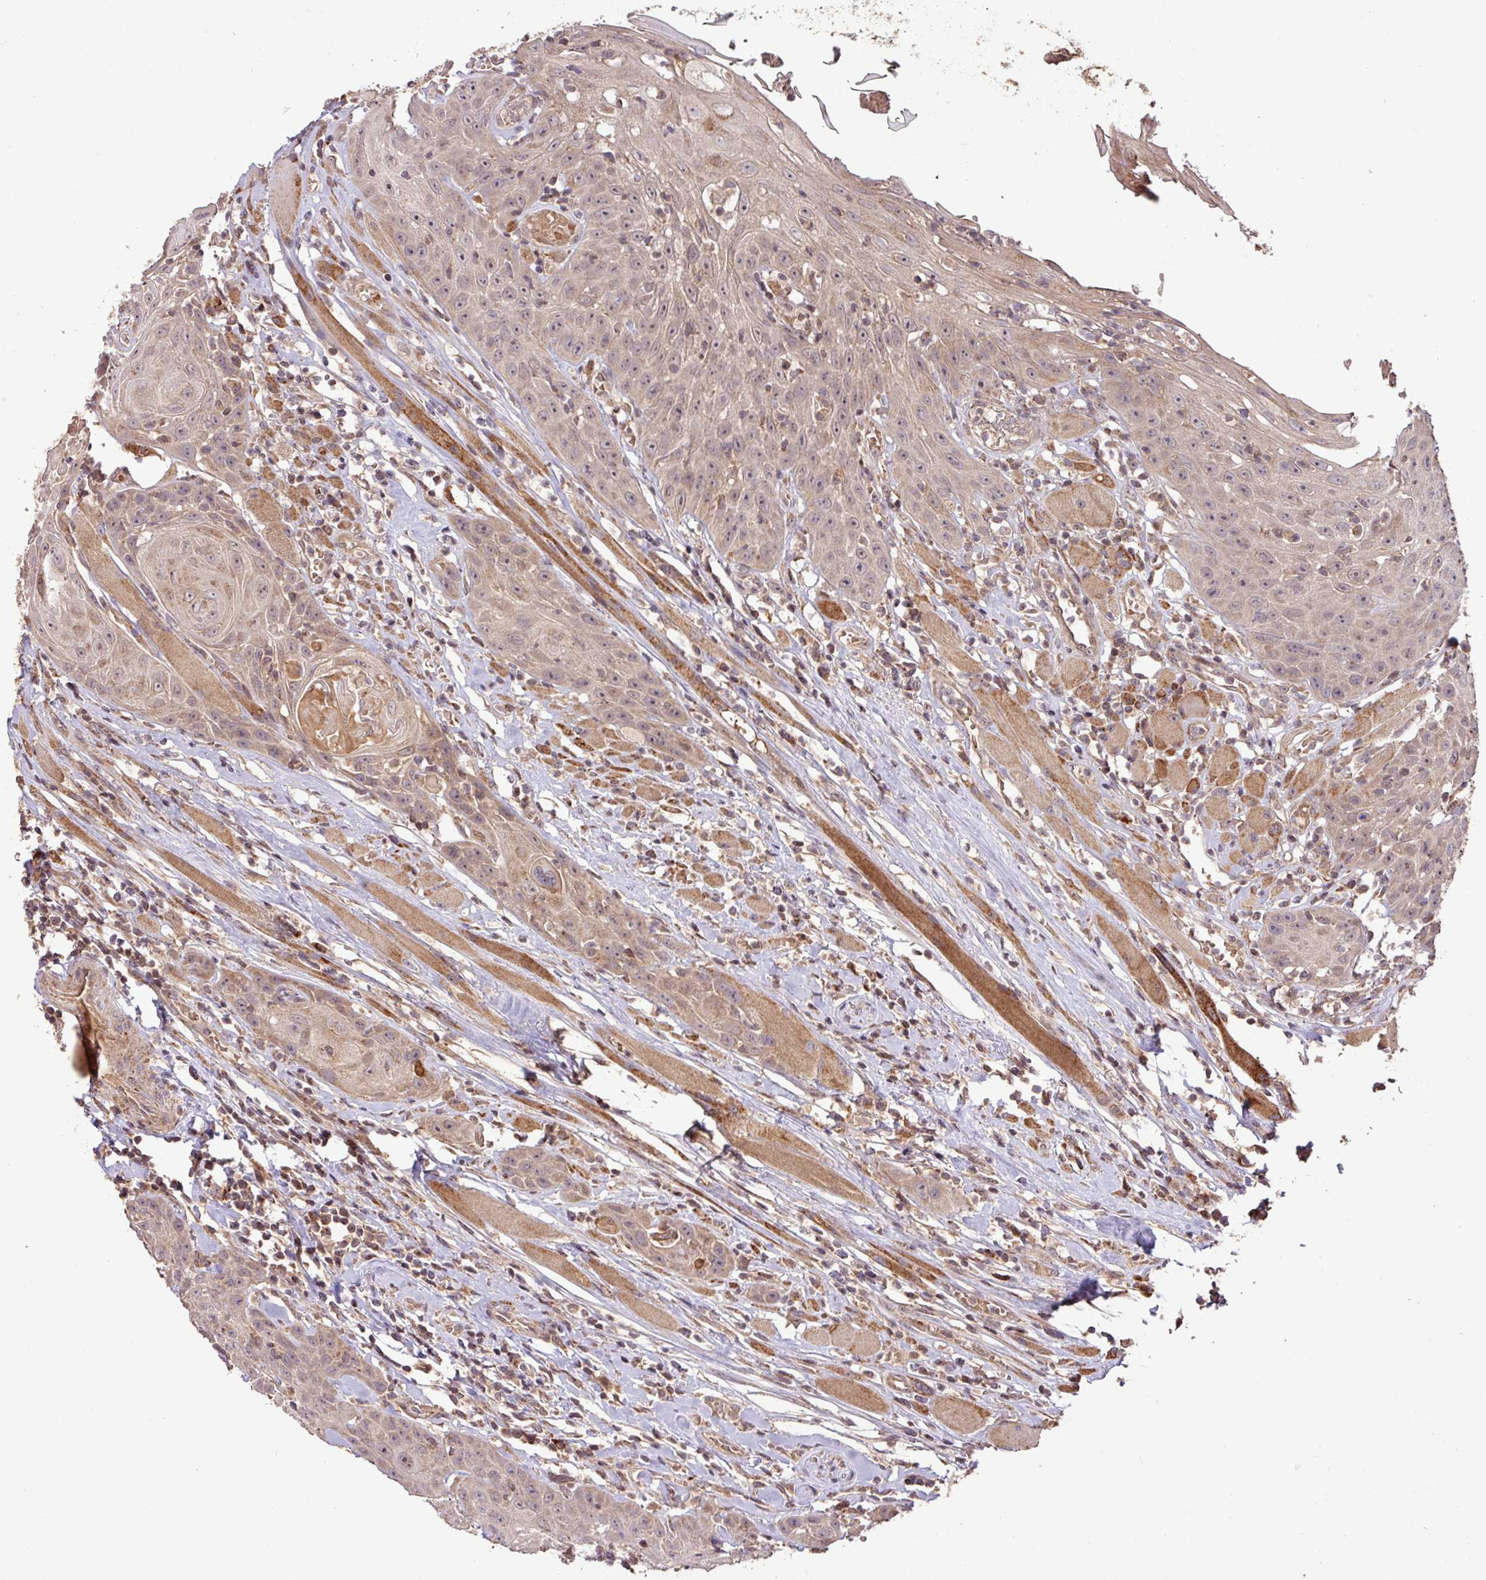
{"staining": {"intensity": "weak", "quantity": ">75%", "location": "cytoplasmic/membranous,nuclear"}, "tissue": "head and neck cancer", "cell_type": "Tumor cells", "image_type": "cancer", "snomed": [{"axis": "morphology", "description": "Squamous cell carcinoma, NOS"}, {"axis": "topography", "description": "Head-Neck"}], "caption": "A micrograph of head and neck cancer stained for a protein exhibits weak cytoplasmic/membranous and nuclear brown staining in tumor cells.", "gene": "YPEL3", "patient": {"sex": "female", "age": 59}}